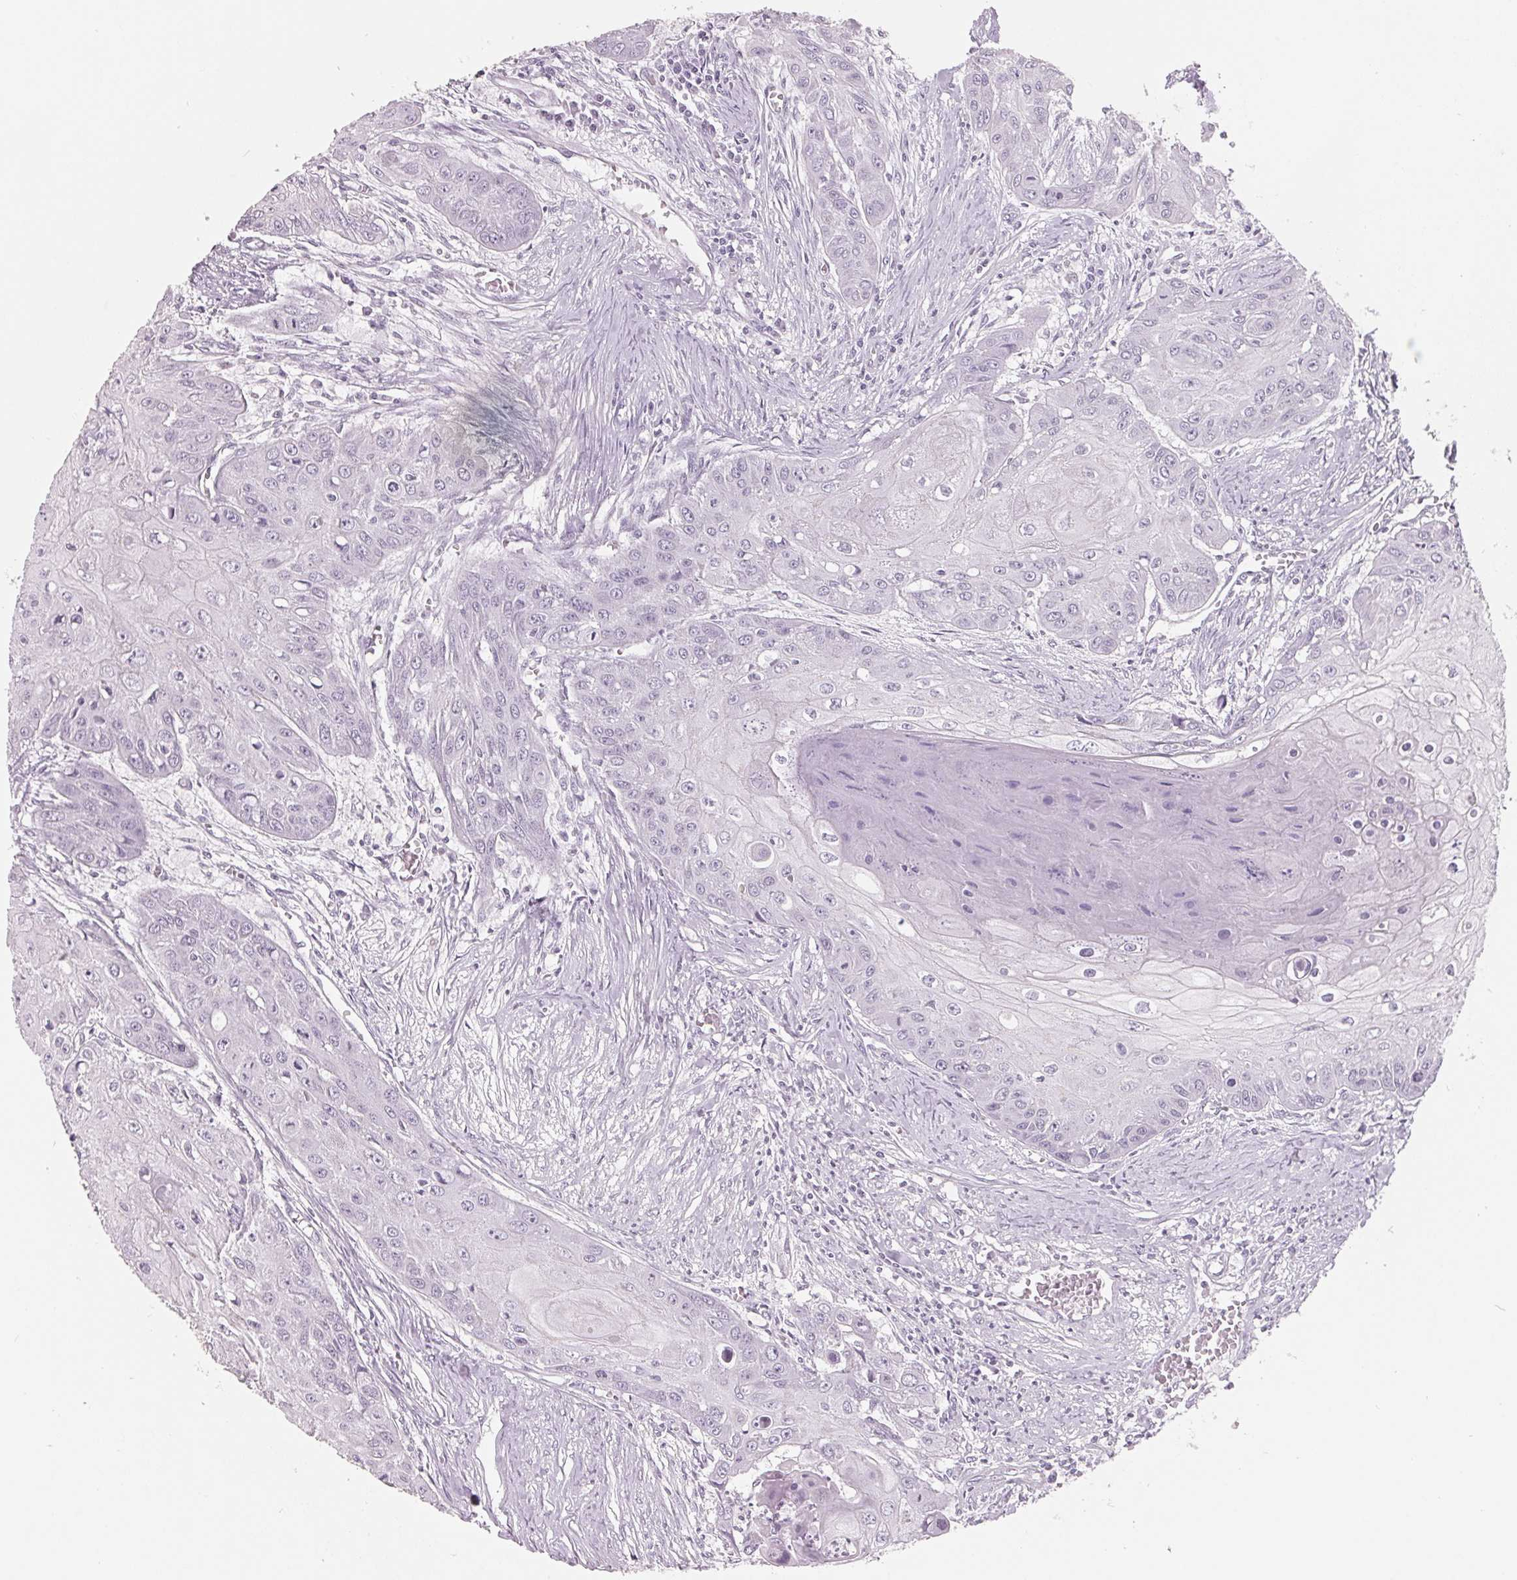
{"staining": {"intensity": "negative", "quantity": "none", "location": "none"}, "tissue": "head and neck cancer", "cell_type": "Tumor cells", "image_type": "cancer", "snomed": [{"axis": "morphology", "description": "Squamous cell carcinoma, NOS"}, {"axis": "topography", "description": "Oral tissue"}, {"axis": "topography", "description": "Head-Neck"}], "caption": "A histopathology image of human head and neck squamous cell carcinoma is negative for staining in tumor cells.", "gene": "FTCD", "patient": {"sex": "male", "age": 71}}